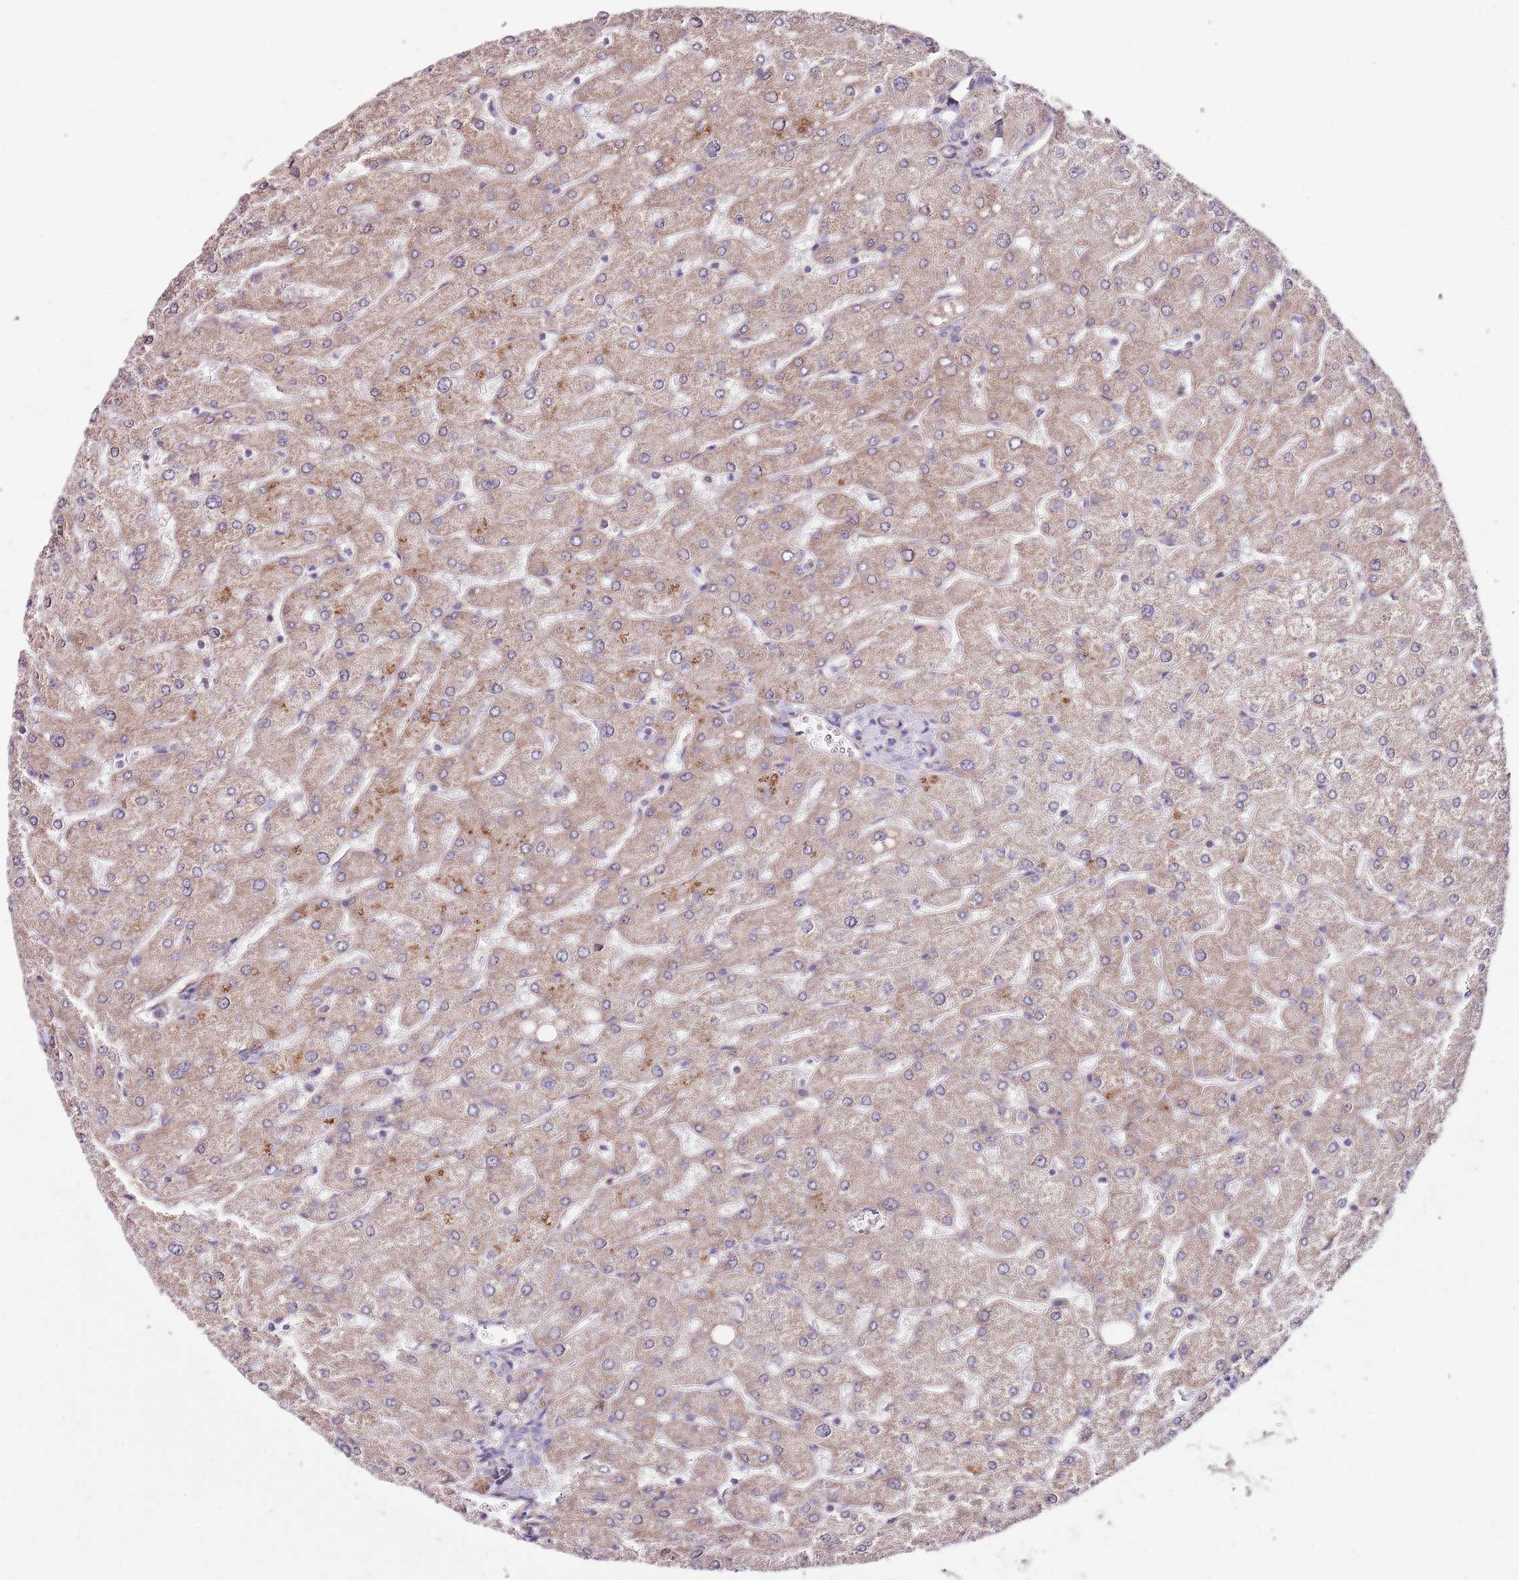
{"staining": {"intensity": "negative", "quantity": "none", "location": "none"}, "tissue": "liver", "cell_type": "Cholangiocytes", "image_type": "normal", "snomed": [{"axis": "morphology", "description": "Normal tissue, NOS"}, {"axis": "topography", "description": "Liver"}], "caption": "A high-resolution photomicrograph shows IHC staining of unremarkable liver, which exhibits no significant expression in cholangiocytes.", "gene": "SMG1", "patient": {"sex": "male", "age": 55}}